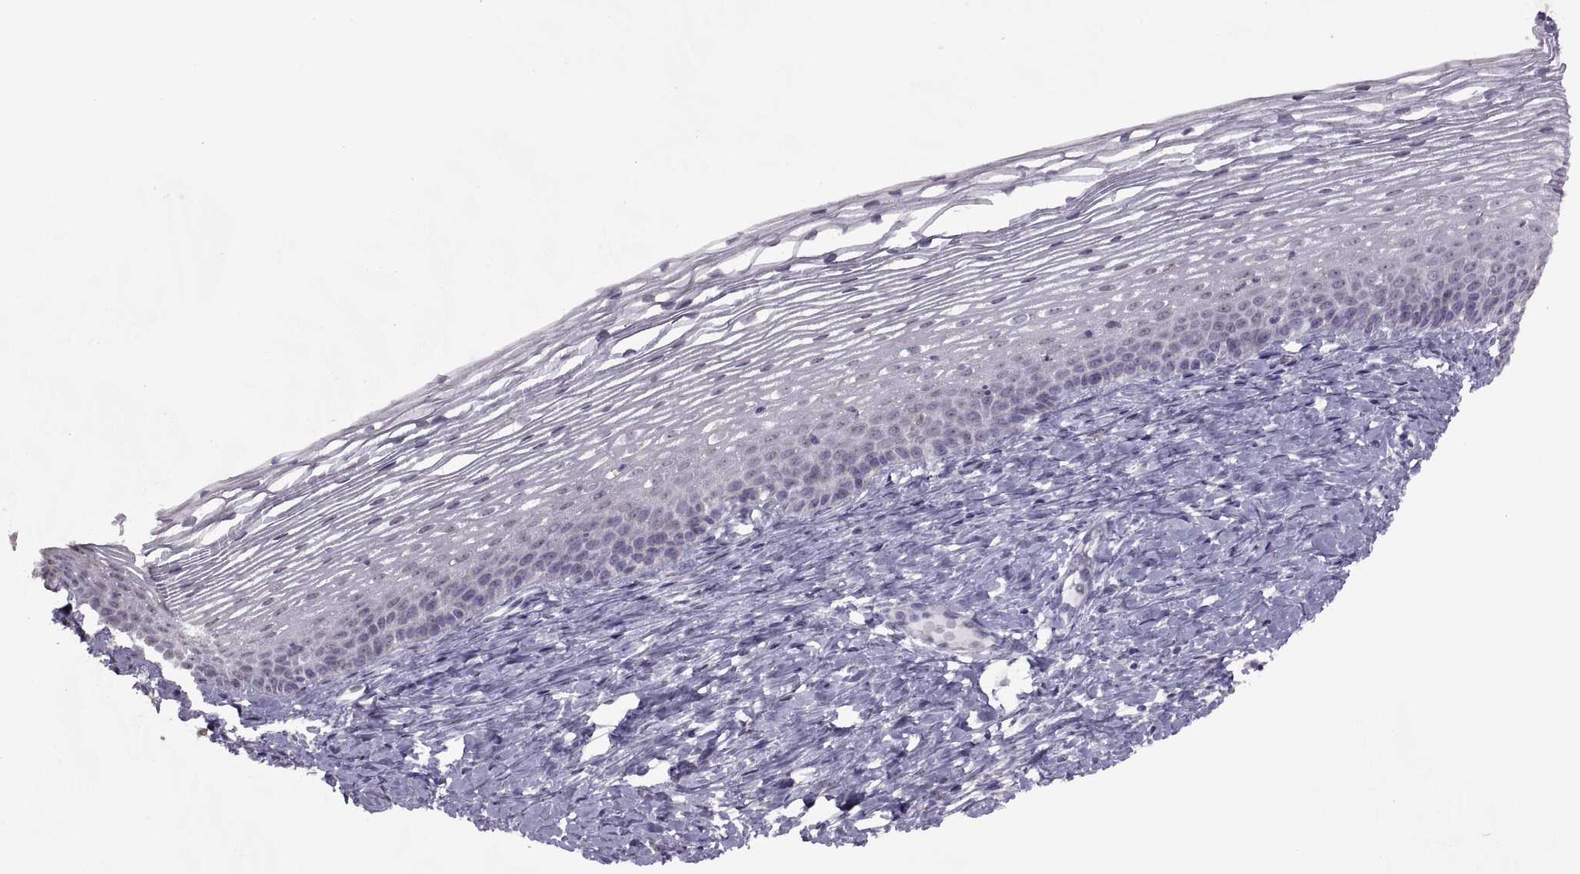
{"staining": {"intensity": "negative", "quantity": "none", "location": "none"}, "tissue": "cervix", "cell_type": "Glandular cells", "image_type": "normal", "snomed": [{"axis": "morphology", "description": "Normal tissue, NOS"}, {"axis": "topography", "description": "Cervix"}], "caption": "IHC photomicrograph of unremarkable cervix stained for a protein (brown), which demonstrates no expression in glandular cells. Nuclei are stained in blue.", "gene": "ASIC2", "patient": {"sex": "female", "age": 39}}